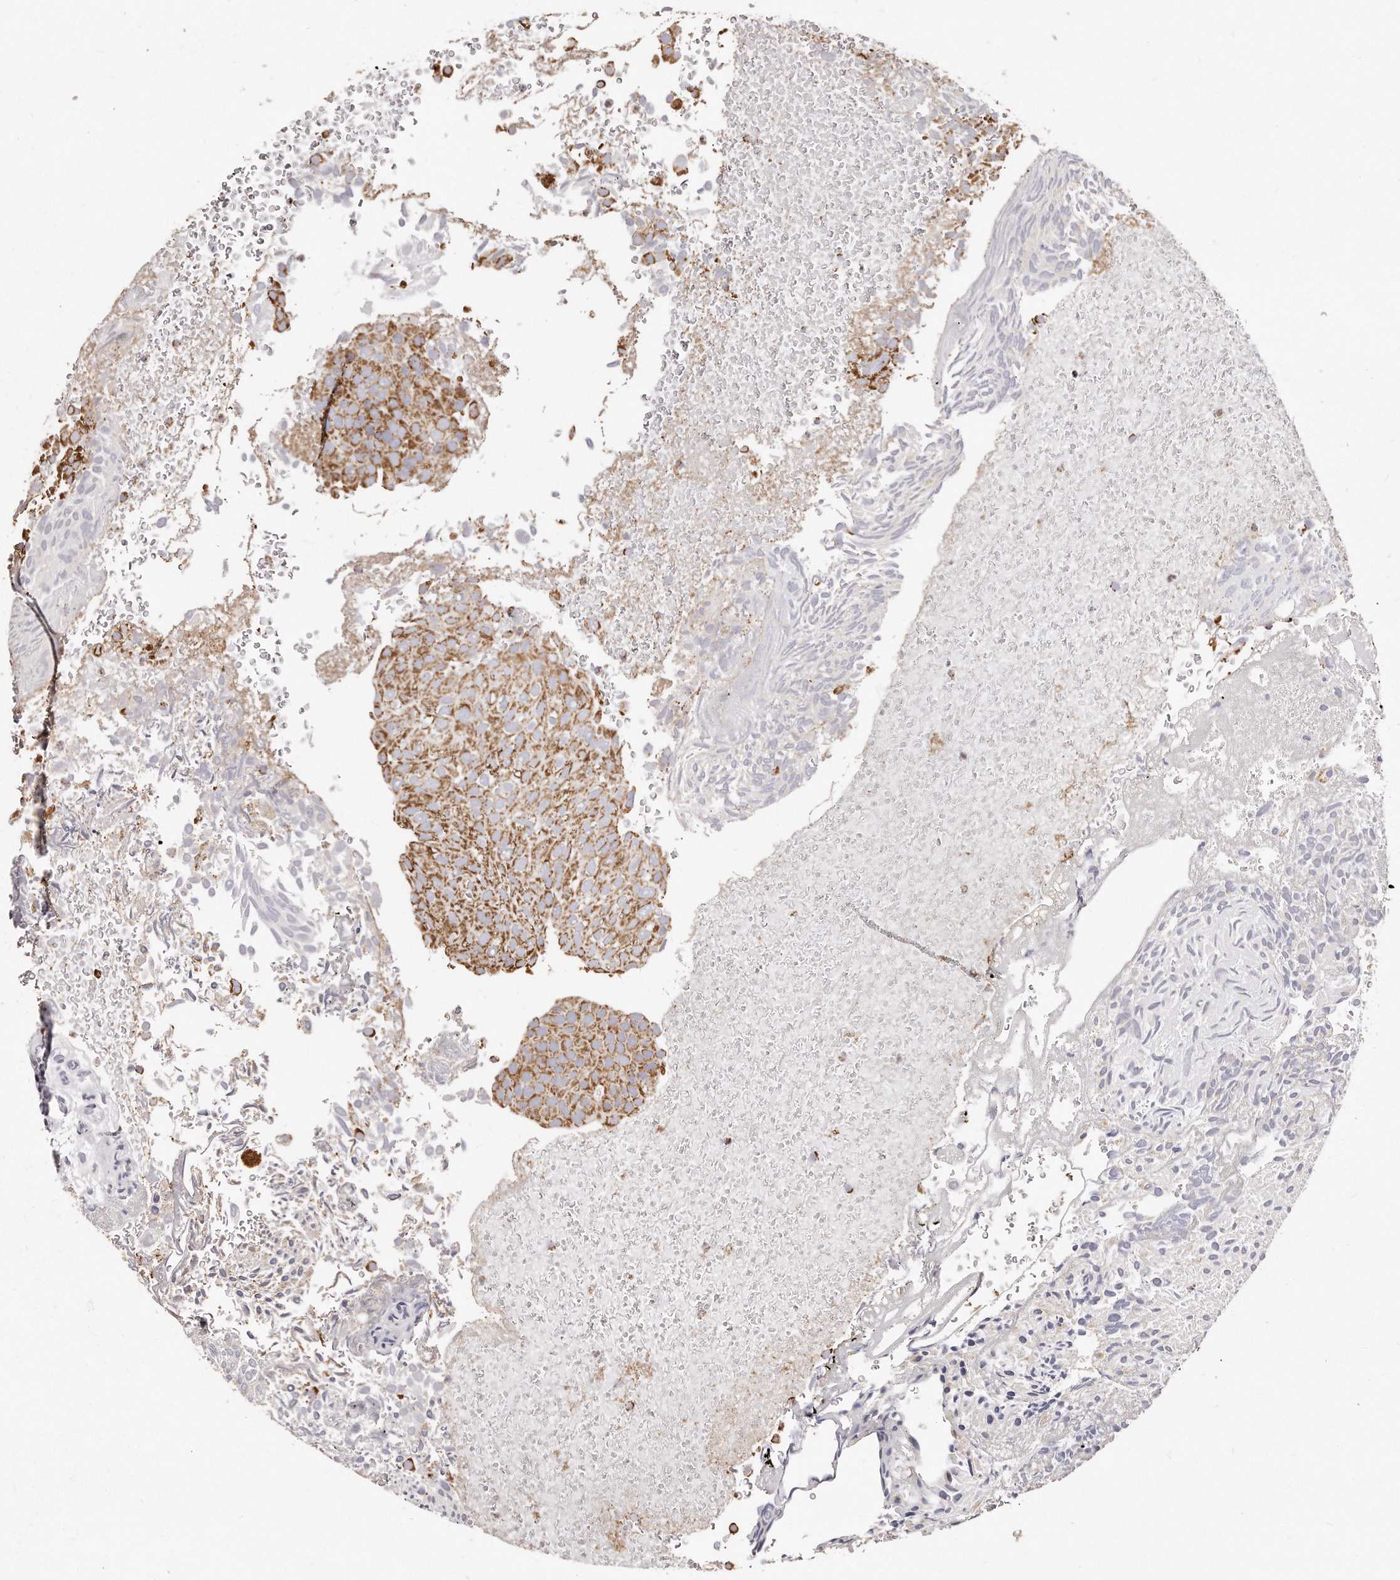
{"staining": {"intensity": "moderate", "quantity": ">75%", "location": "cytoplasmic/membranous"}, "tissue": "urothelial cancer", "cell_type": "Tumor cells", "image_type": "cancer", "snomed": [{"axis": "morphology", "description": "Urothelial carcinoma, Low grade"}, {"axis": "topography", "description": "Urinary bladder"}], "caption": "About >75% of tumor cells in urothelial cancer demonstrate moderate cytoplasmic/membranous protein positivity as visualized by brown immunohistochemical staining.", "gene": "RTKN", "patient": {"sex": "male", "age": 78}}